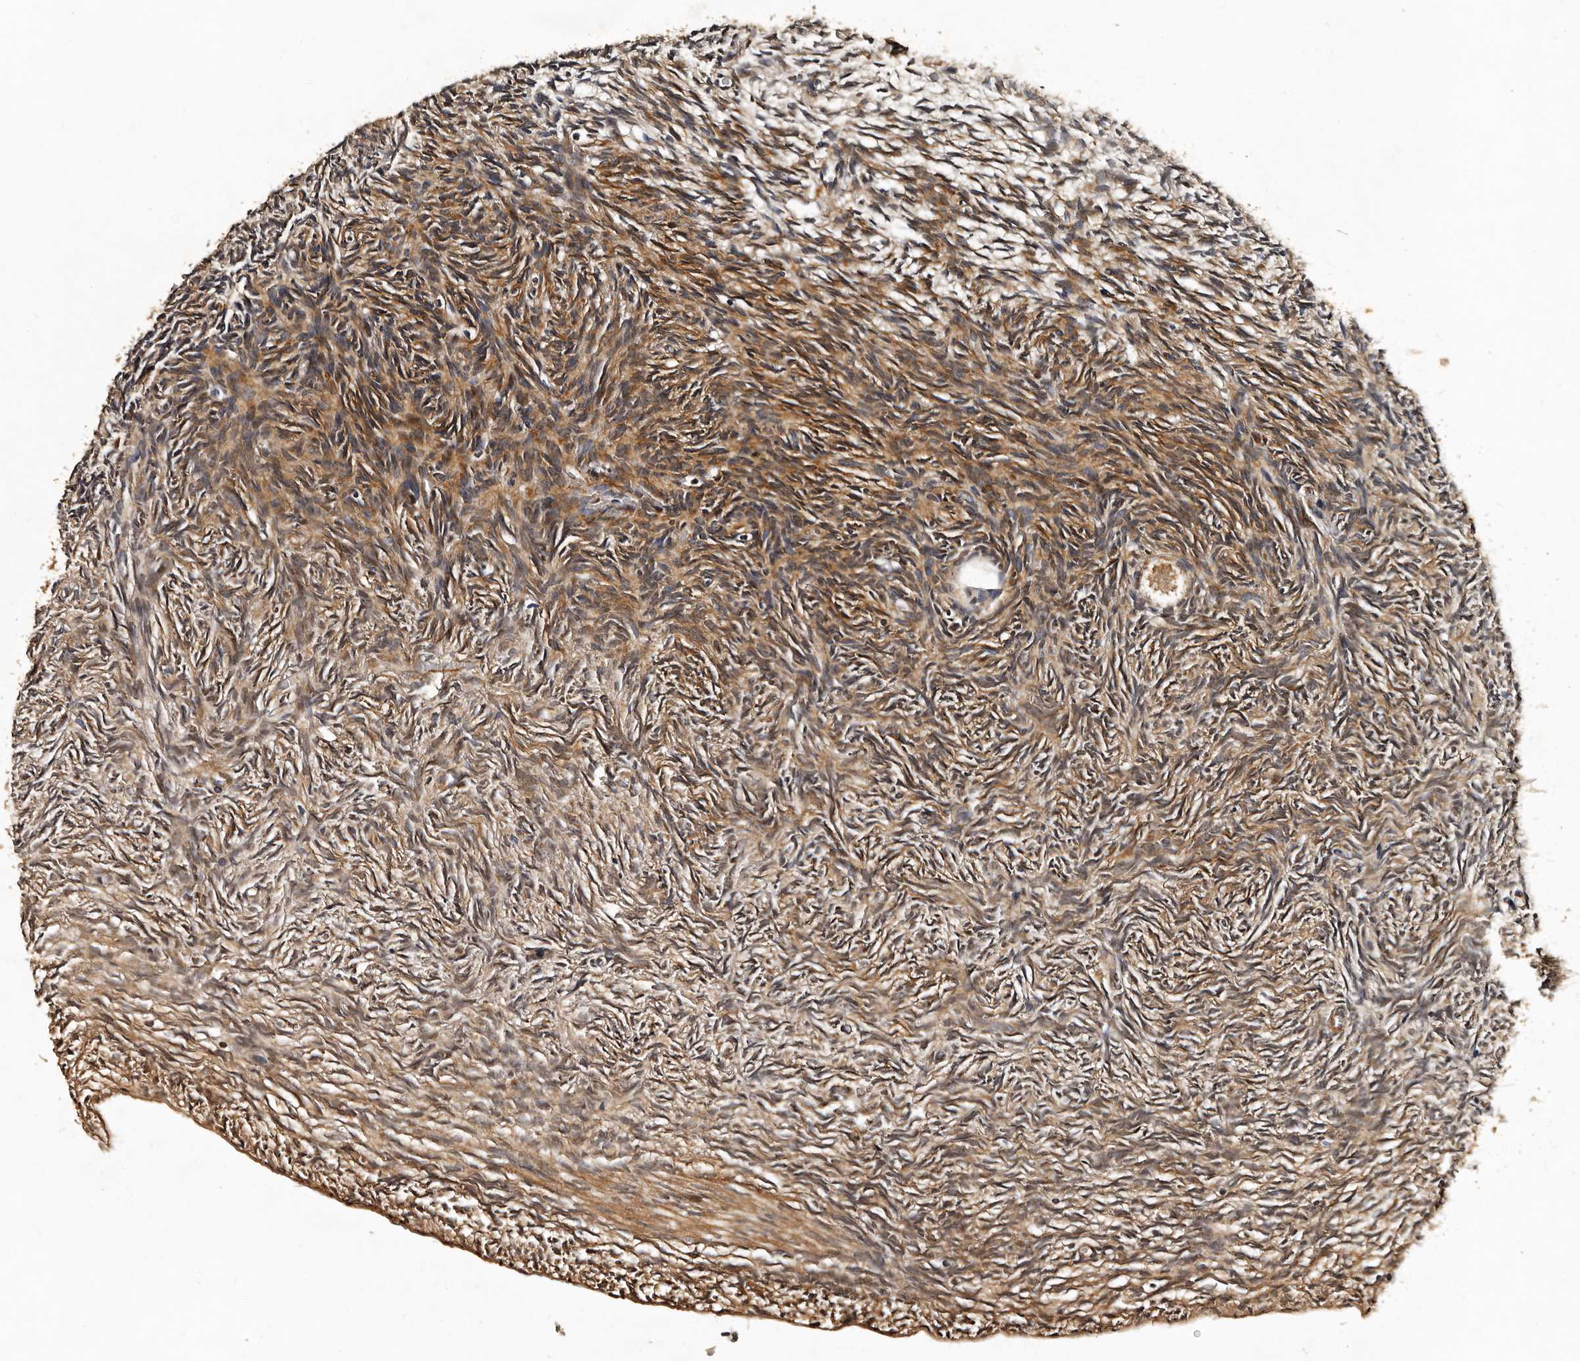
{"staining": {"intensity": "moderate", "quantity": ">75%", "location": "cytoplasmic/membranous"}, "tissue": "ovary", "cell_type": "Follicle cells", "image_type": "normal", "snomed": [{"axis": "morphology", "description": "Normal tissue, NOS"}, {"axis": "topography", "description": "Ovary"}], "caption": "A photomicrograph showing moderate cytoplasmic/membranous positivity in approximately >75% of follicle cells in normal ovary, as visualized by brown immunohistochemical staining.", "gene": "CPNE3", "patient": {"sex": "female", "age": 34}}